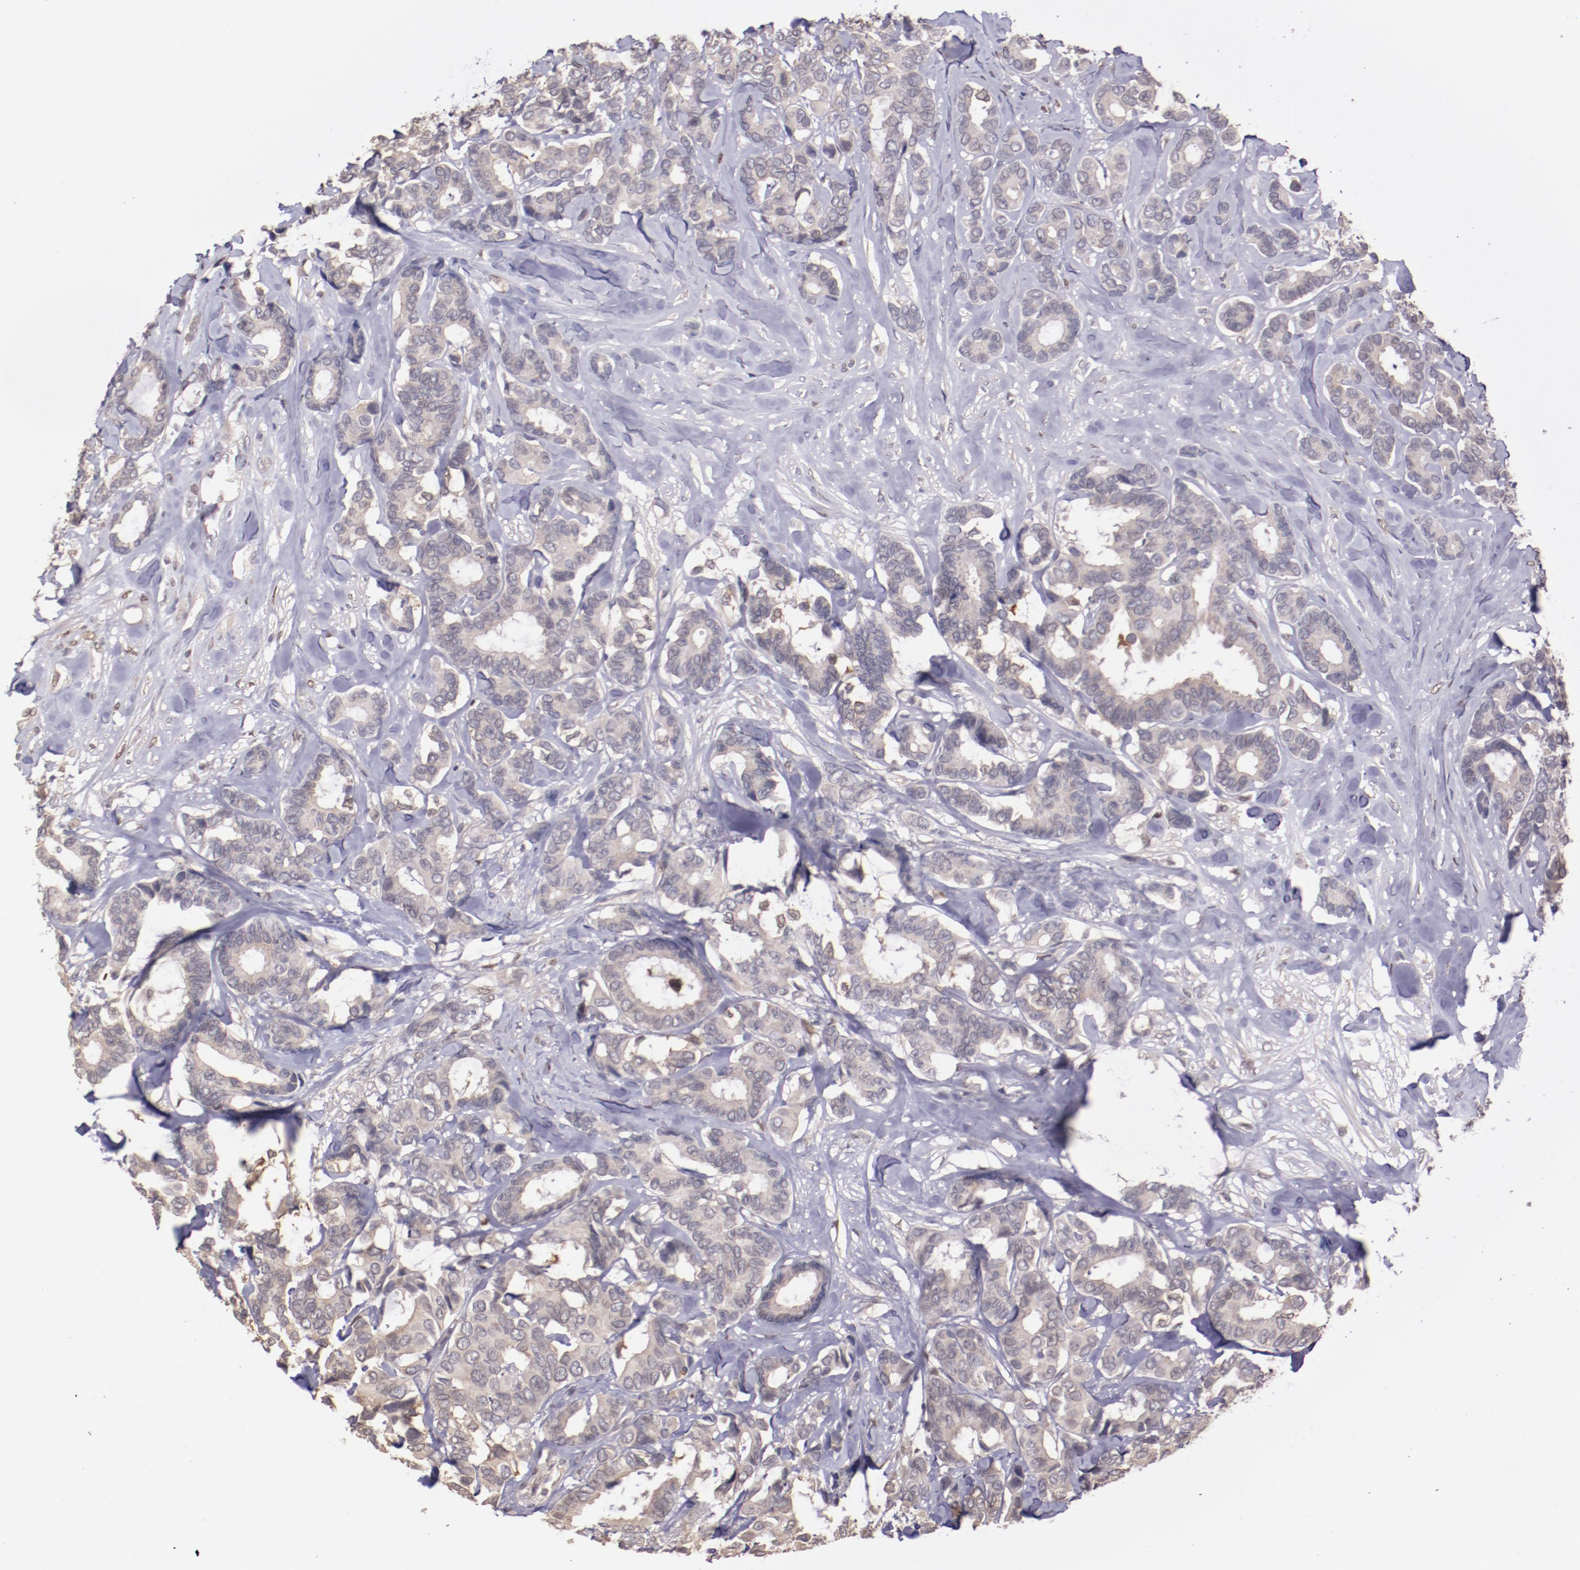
{"staining": {"intensity": "weak", "quantity": "25%-75%", "location": "cytoplasmic/membranous"}, "tissue": "breast cancer", "cell_type": "Tumor cells", "image_type": "cancer", "snomed": [{"axis": "morphology", "description": "Duct carcinoma"}, {"axis": "topography", "description": "Breast"}], "caption": "This photomicrograph displays breast cancer stained with IHC to label a protein in brown. The cytoplasmic/membranous of tumor cells show weak positivity for the protein. Nuclei are counter-stained blue.", "gene": "NUP62CL", "patient": {"sex": "female", "age": 87}}